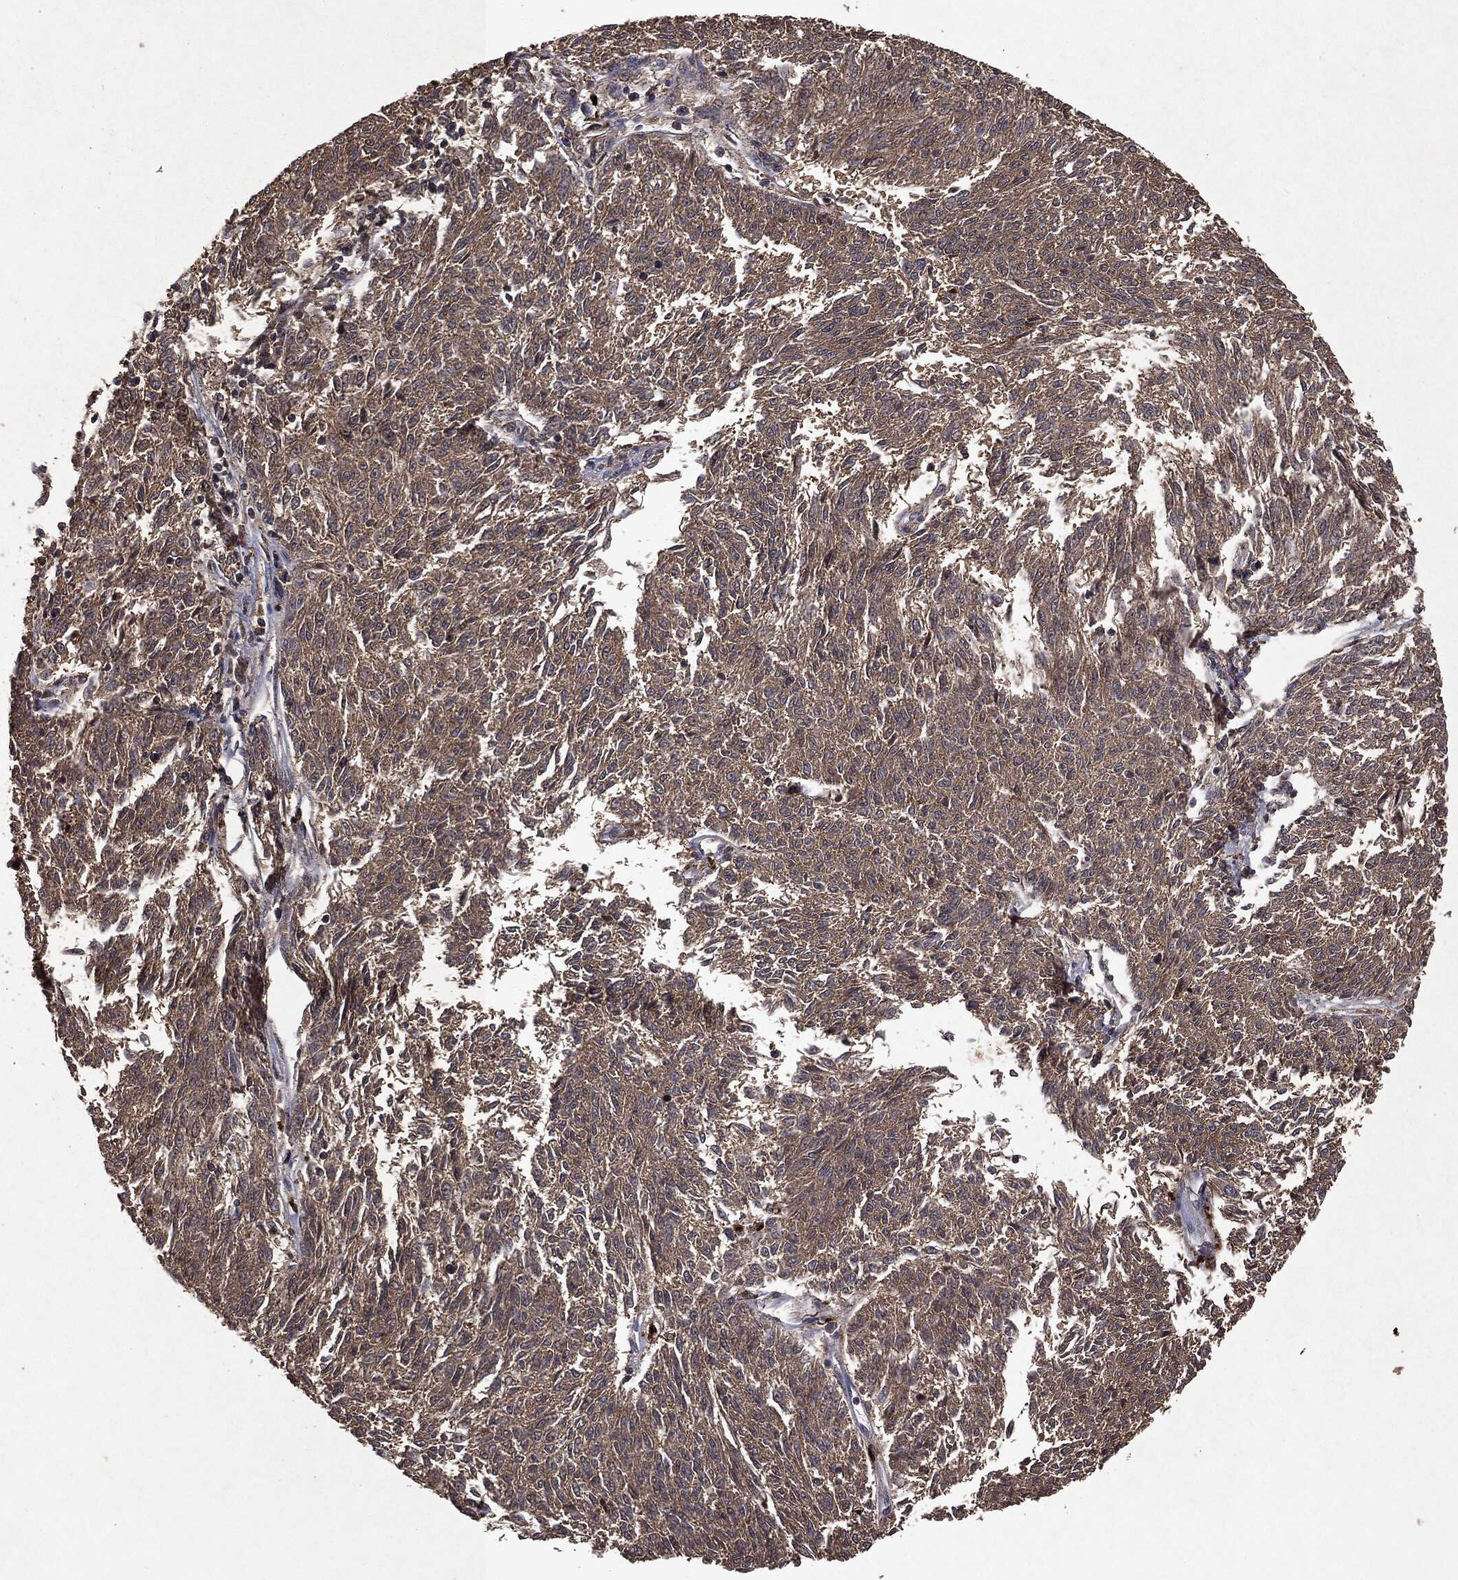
{"staining": {"intensity": "weak", "quantity": ">75%", "location": "cytoplasmic/membranous"}, "tissue": "melanoma", "cell_type": "Tumor cells", "image_type": "cancer", "snomed": [{"axis": "morphology", "description": "Malignant melanoma, NOS"}, {"axis": "topography", "description": "Skin"}], "caption": "Tumor cells display low levels of weak cytoplasmic/membranous staining in about >75% of cells in human melanoma.", "gene": "MTOR", "patient": {"sex": "female", "age": 72}}